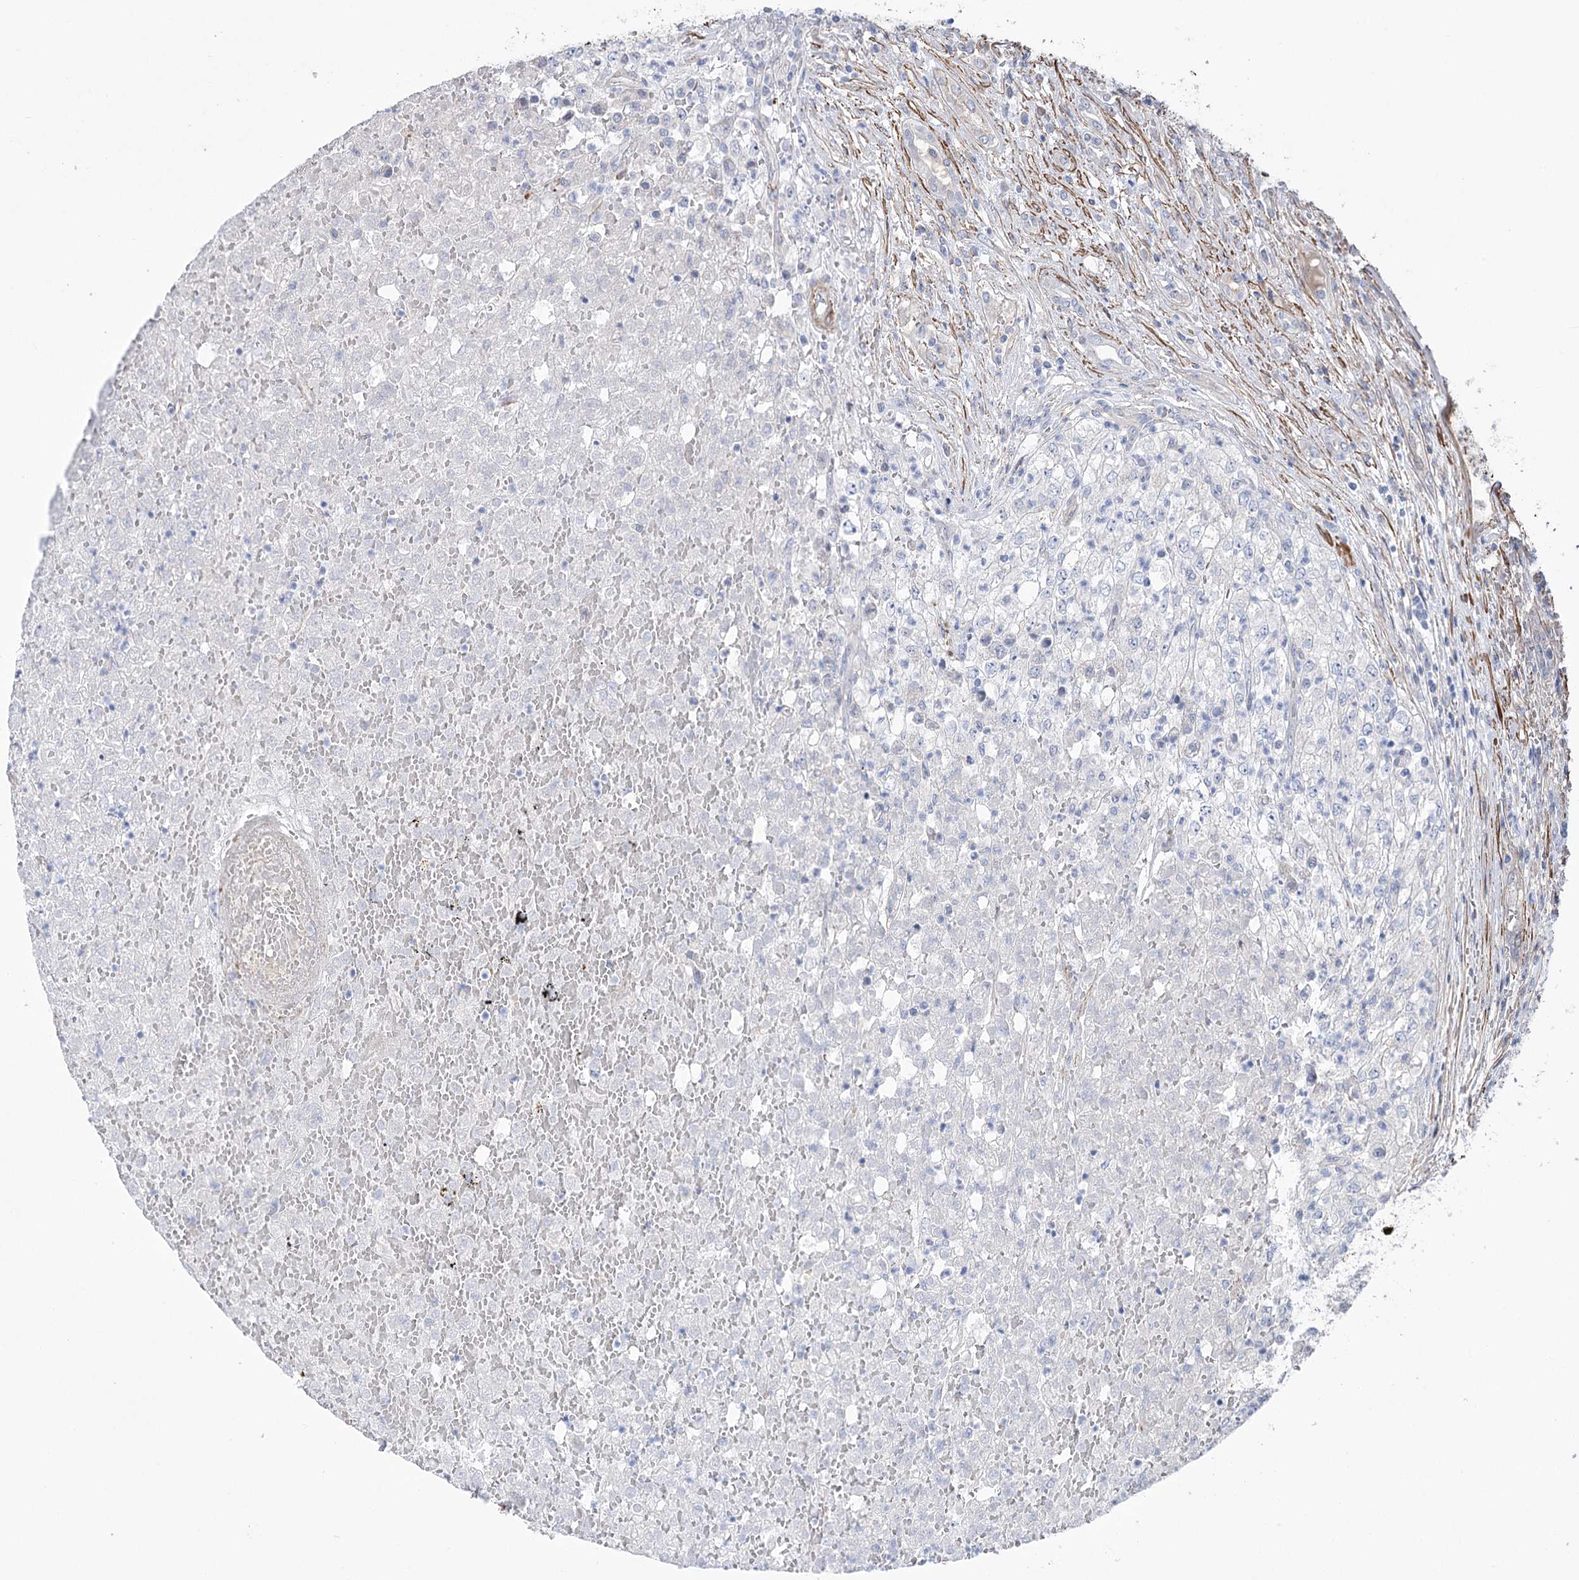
{"staining": {"intensity": "negative", "quantity": "none", "location": "none"}, "tissue": "renal cancer", "cell_type": "Tumor cells", "image_type": "cancer", "snomed": [{"axis": "morphology", "description": "Adenocarcinoma, NOS"}, {"axis": "topography", "description": "Kidney"}], "caption": "A high-resolution histopathology image shows immunohistochemistry (IHC) staining of renal cancer (adenocarcinoma), which reveals no significant expression in tumor cells.", "gene": "WASHC3", "patient": {"sex": "female", "age": 54}}